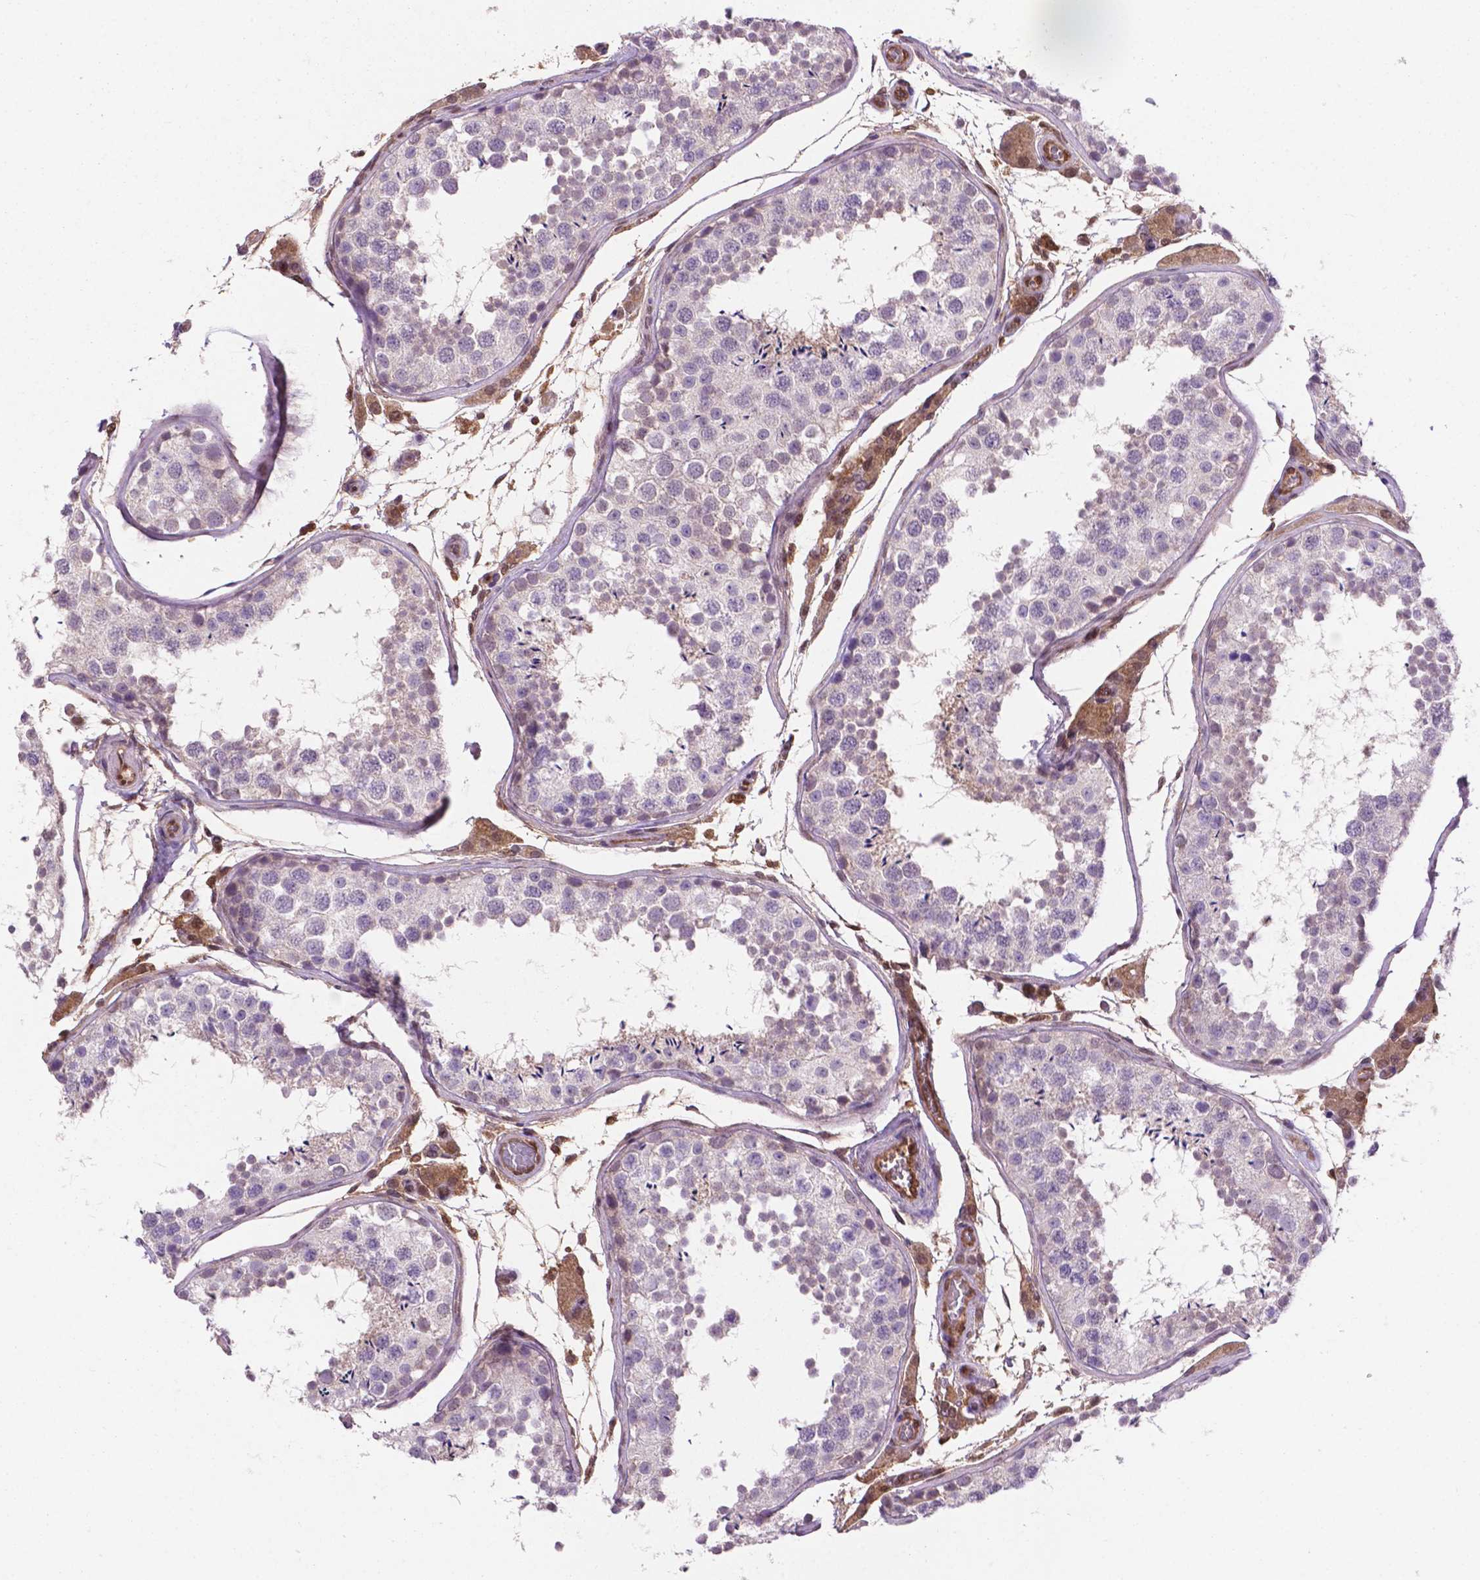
{"staining": {"intensity": "weak", "quantity": "<25%", "location": "cytoplasmic/membranous,nuclear"}, "tissue": "testis", "cell_type": "Cells in seminiferous ducts", "image_type": "normal", "snomed": [{"axis": "morphology", "description": "Normal tissue, NOS"}, {"axis": "topography", "description": "Testis"}], "caption": "IHC image of normal testis stained for a protein (brown), which displays no expression in cells in seminiferous ducts.", "gene": "UBE2L6", "patient": {"sex": "male", "age": 29}}